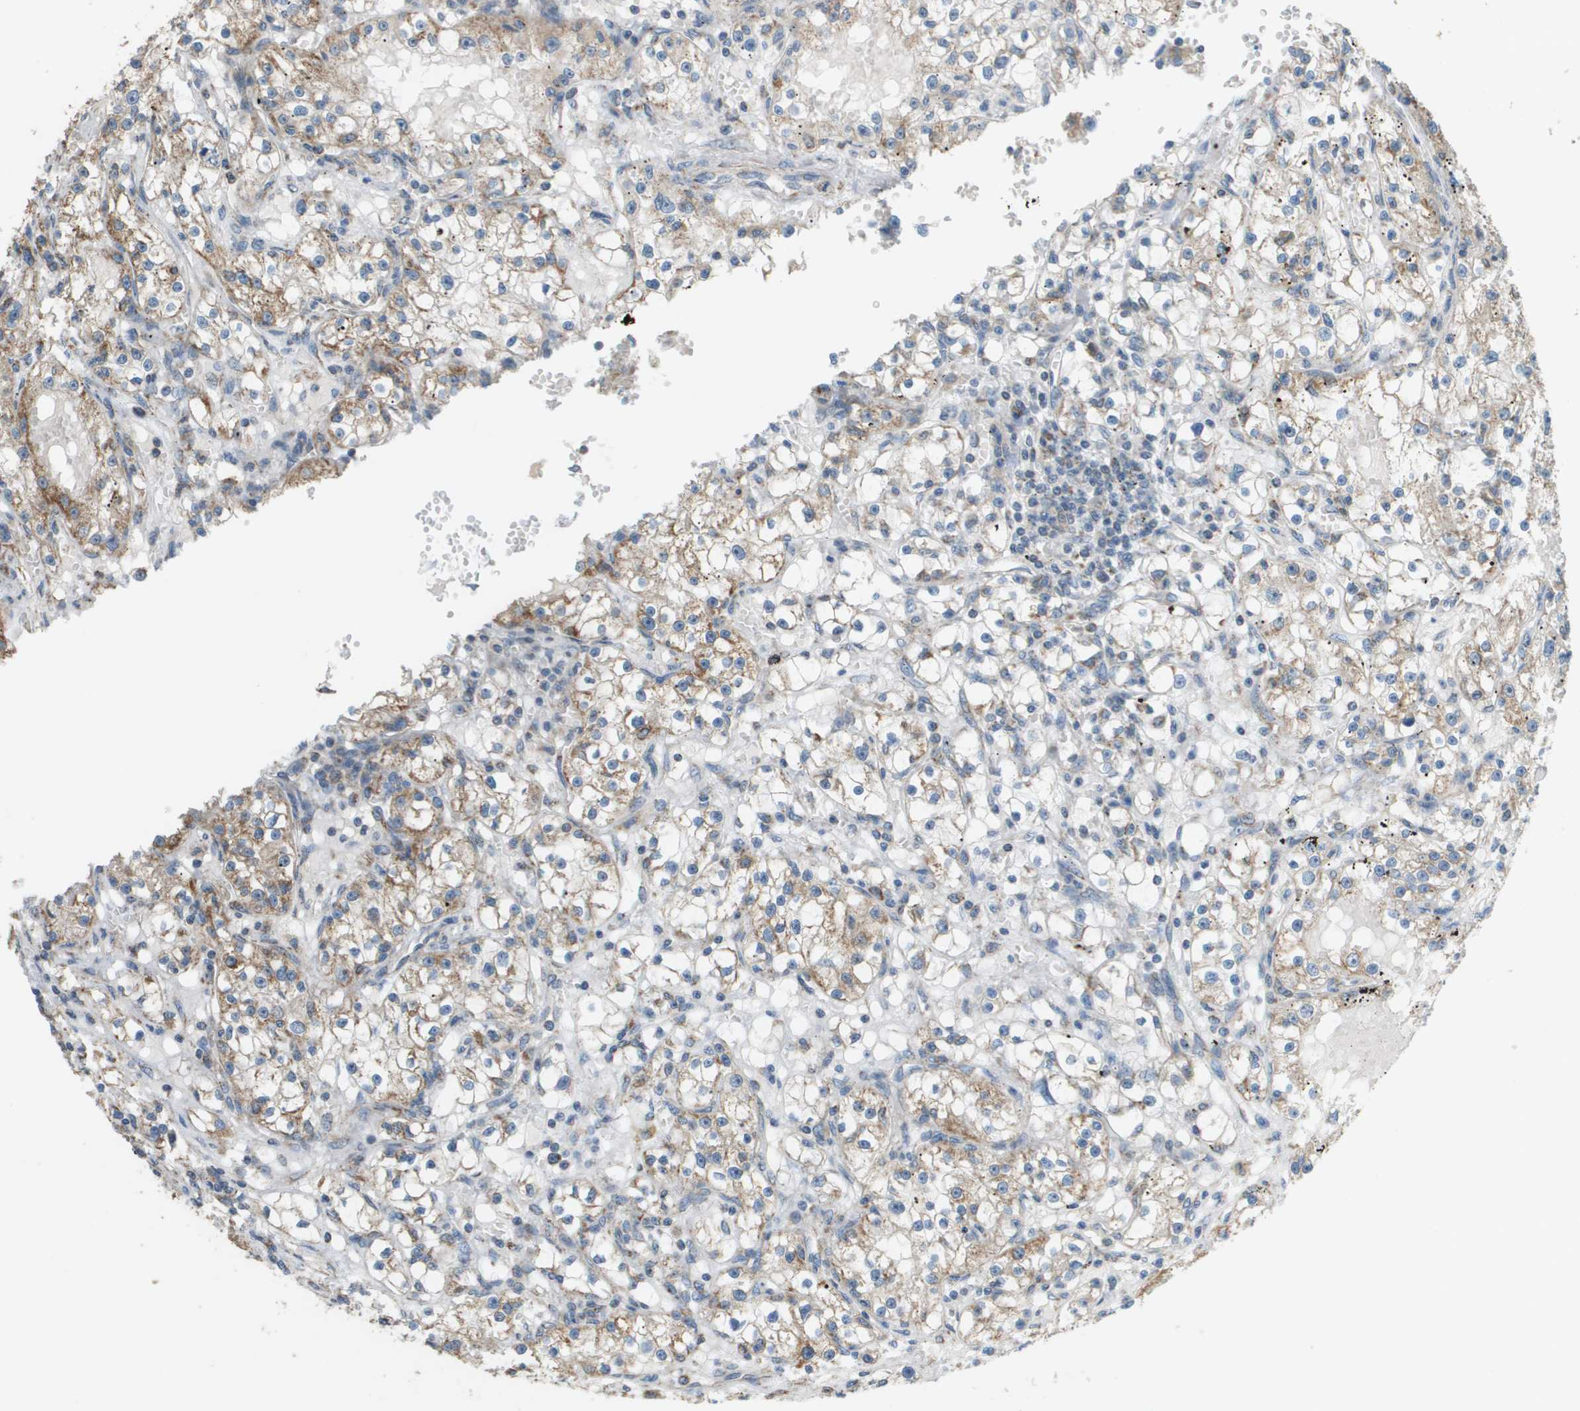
{"staining": {"intensity": "moderate", "quantity": "25%-75%", "location": "cytoplasmic/membranous"}, "tissue": "renal cancer", "cell_type": "Tumor cells", "image_type": "cancer", "snomed": [{"axis": "morphology", "description": "Adenocarcinoma, NOS"}, {"axis": "topography", "description": "Kidney"}], "caption": "The histopathology image shows a brown stain indicating the presence of a protein in the cytoplasmic/membranous of tumor cells in adenocarcinoma (renal).", "gene": "FH", "patient": {"sex": "male", "age": 56}}